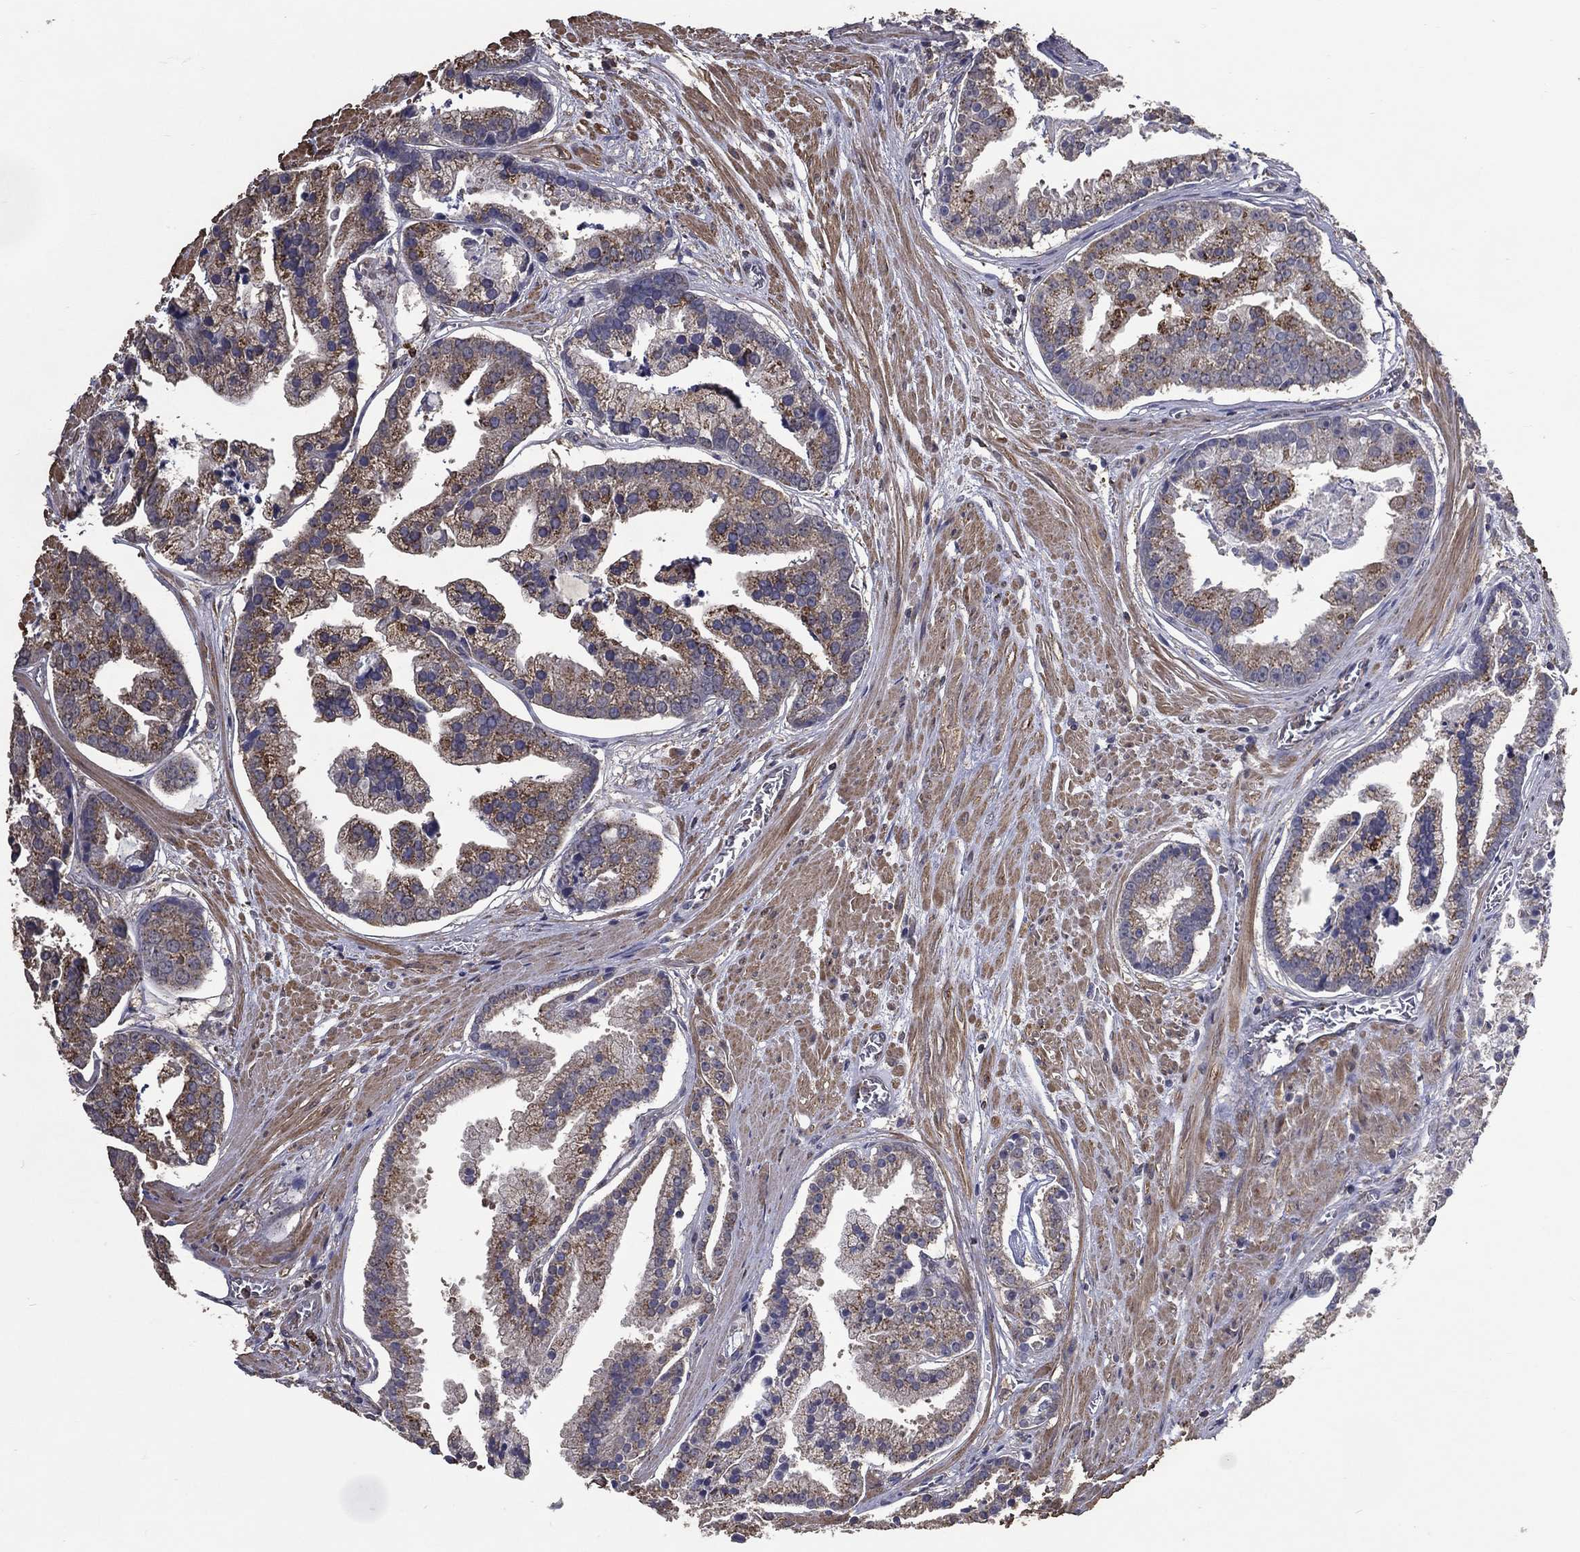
{"staining": {"intensity": "moderate", "quantity": ">75%", "location": "cytoplasmic/membranous"}, "tissue": "prostate cancer", "cell_type": "Tumor cells", "image_type": "cancer", "snomed": [{"axis": "morphology", "description": "Adenocarcinoma, NOS"}, {"axis": "topography", "description": "Prostate and seminal vesicle, NOS"}, {"axis": "topography", "description": "Prostate"}], "caption": "Immunohistochemistry staining of prostate cancer (adenocarcinoma), which demonstrates medium levels of moderate cytoplasmic/membranous positivity in approximately >75% of tumor cells indicating moderate cytoplasmic/membranous protein expression. The staining was performed using DAB (brown) for protein detection and nuclei were counterstained in hematoxylin (blue).", "gene": "GPR183", "patient": {"sex": "male", "age": 44}}